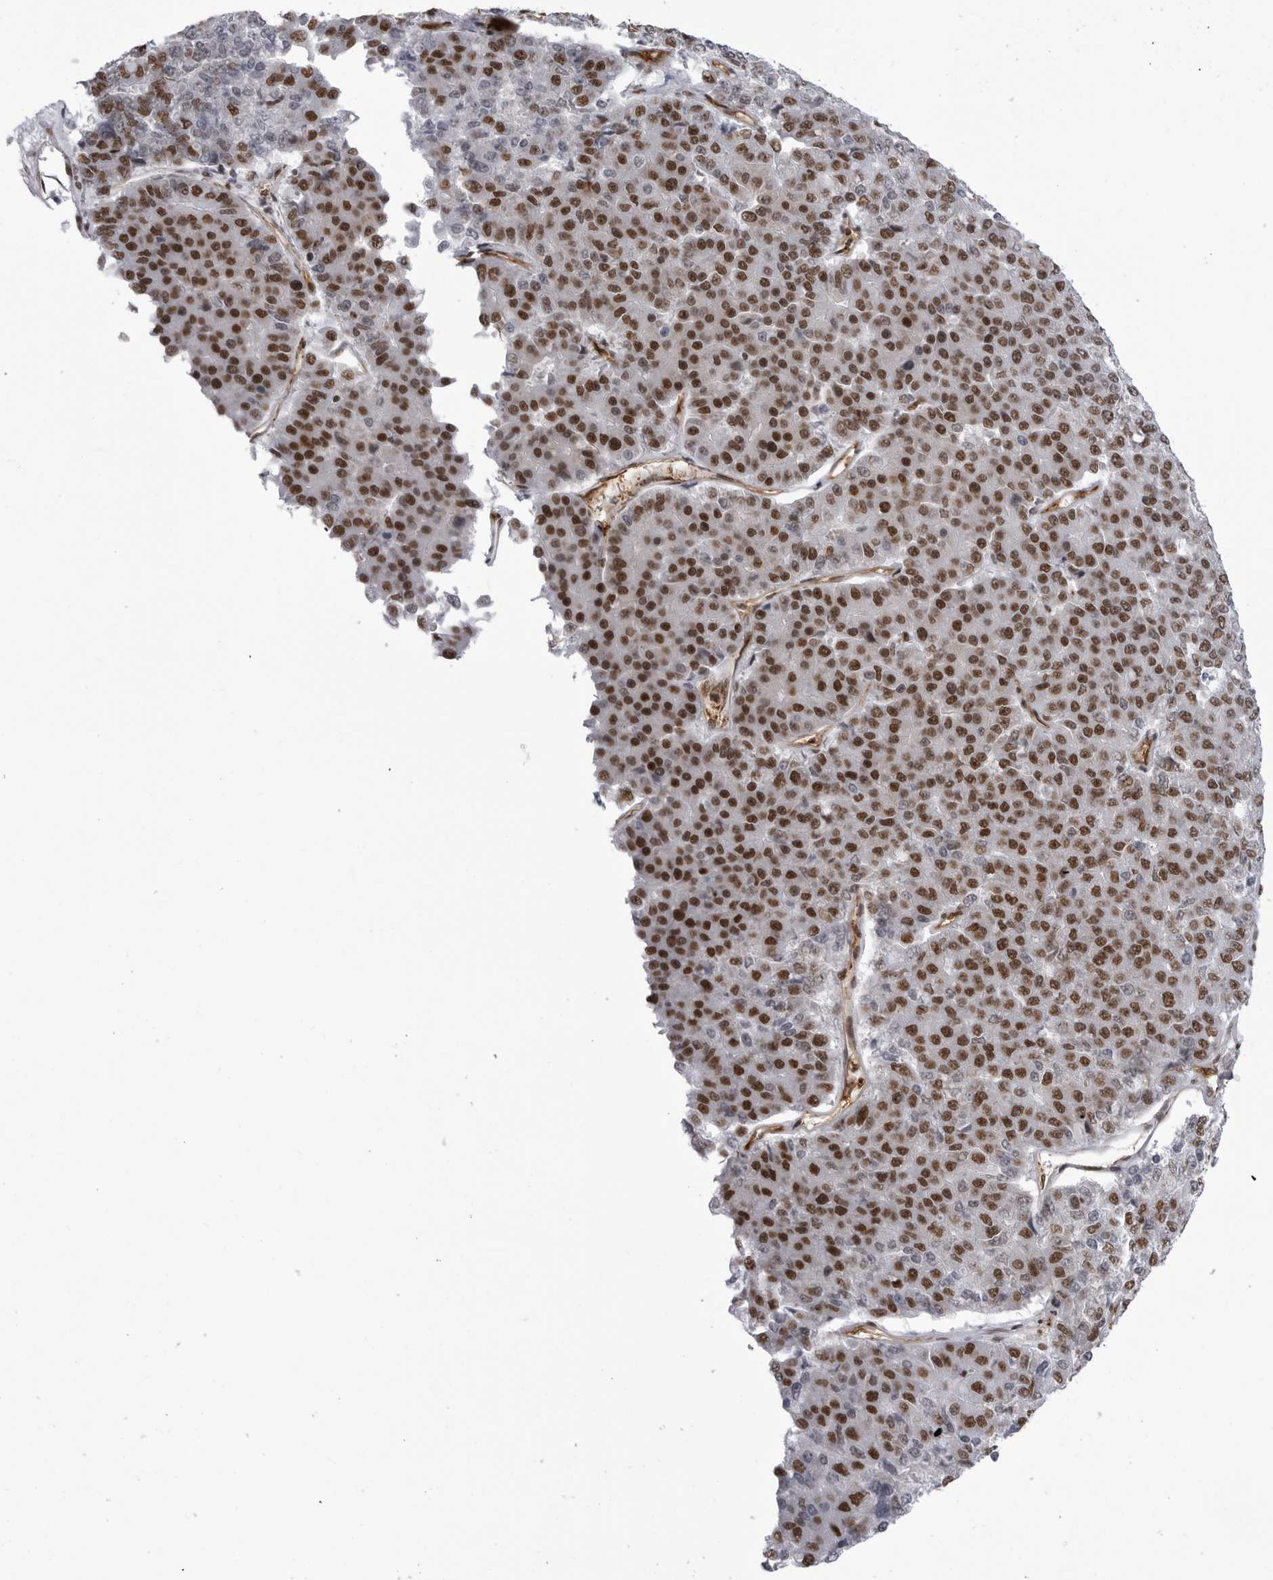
{"staining": {"intensity": "strong", "quantity": ">75%", "location": "nuclear"}, "tissue": "pancreatic cancer", "cell_type": "Tumor cells", "image_type": "cancer", "snomed": [{"axis": "morphology", "description": "Adenocarcinoma, NOS"}, {"axis": "topography", "description": "Pancreas"}], "caption": "Tumor cells display high levels of strong nuclear staining in approximately >75% of cells in human pancreatic cancer.", "gene": "RNF26", "patient": {"sex": "male", "age": 50}}